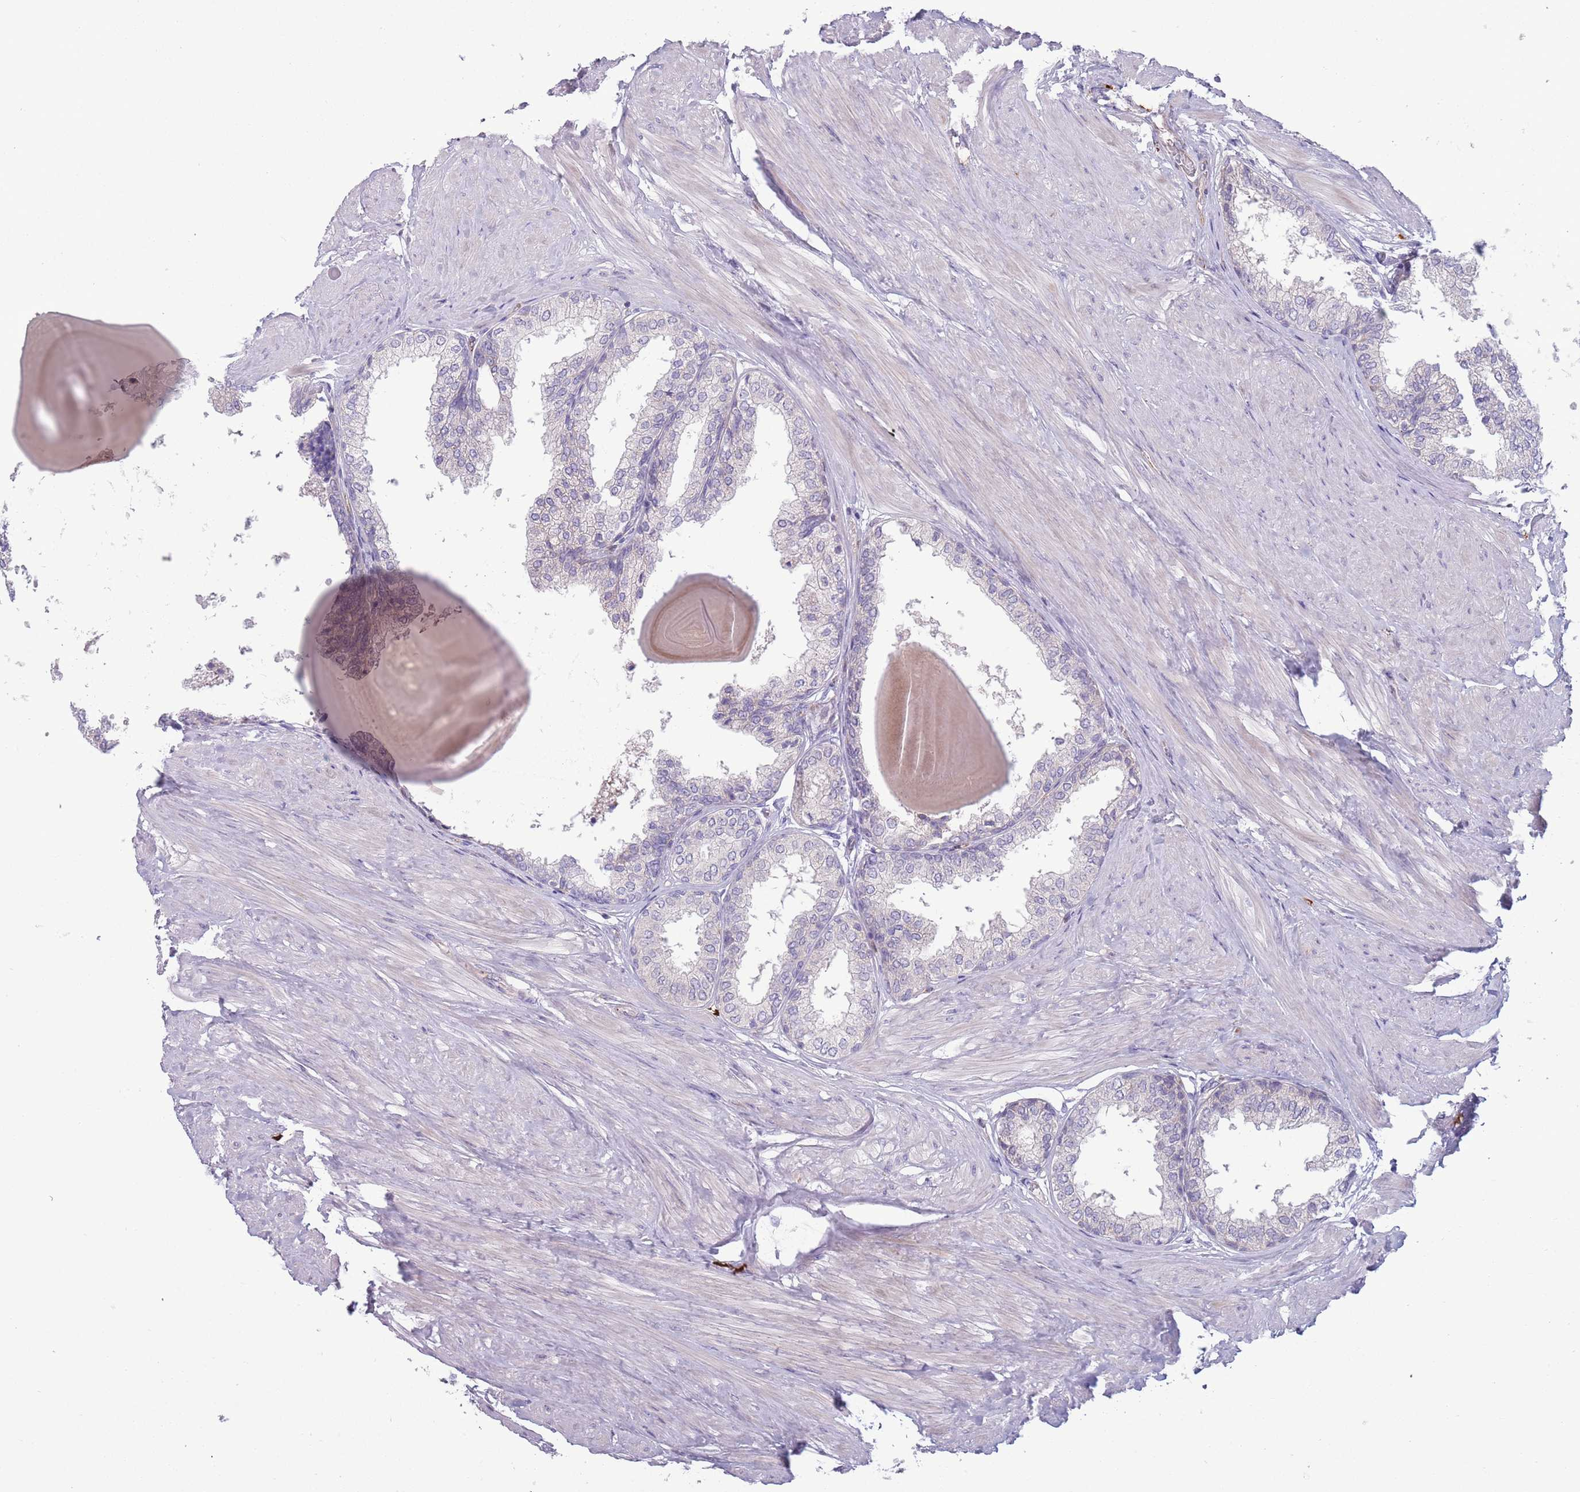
{"staining": {"intensity": "weak", "quantity": "<25%", "location": "cytoplasmic/membranous"}, "tissue": "prostate", "cell_type": "Glandular cells", "image_type": "normal", "snomed": [{"axis": "morphology", "description": "Normal tissue, NOS"}, {"axis": "topography", "description": "Prostate"}], "caption": "Glandular cells are negative for brown protein staining in unremarkable prostate. (Stains: DAB (3,3'-diaminobenzidine) IHC with hematoxylin counter stain, Microscopy: brightfield microscopy at high magnification).", "gene": "TYW1B", "patient": {"sex": "male", "age": 48}}